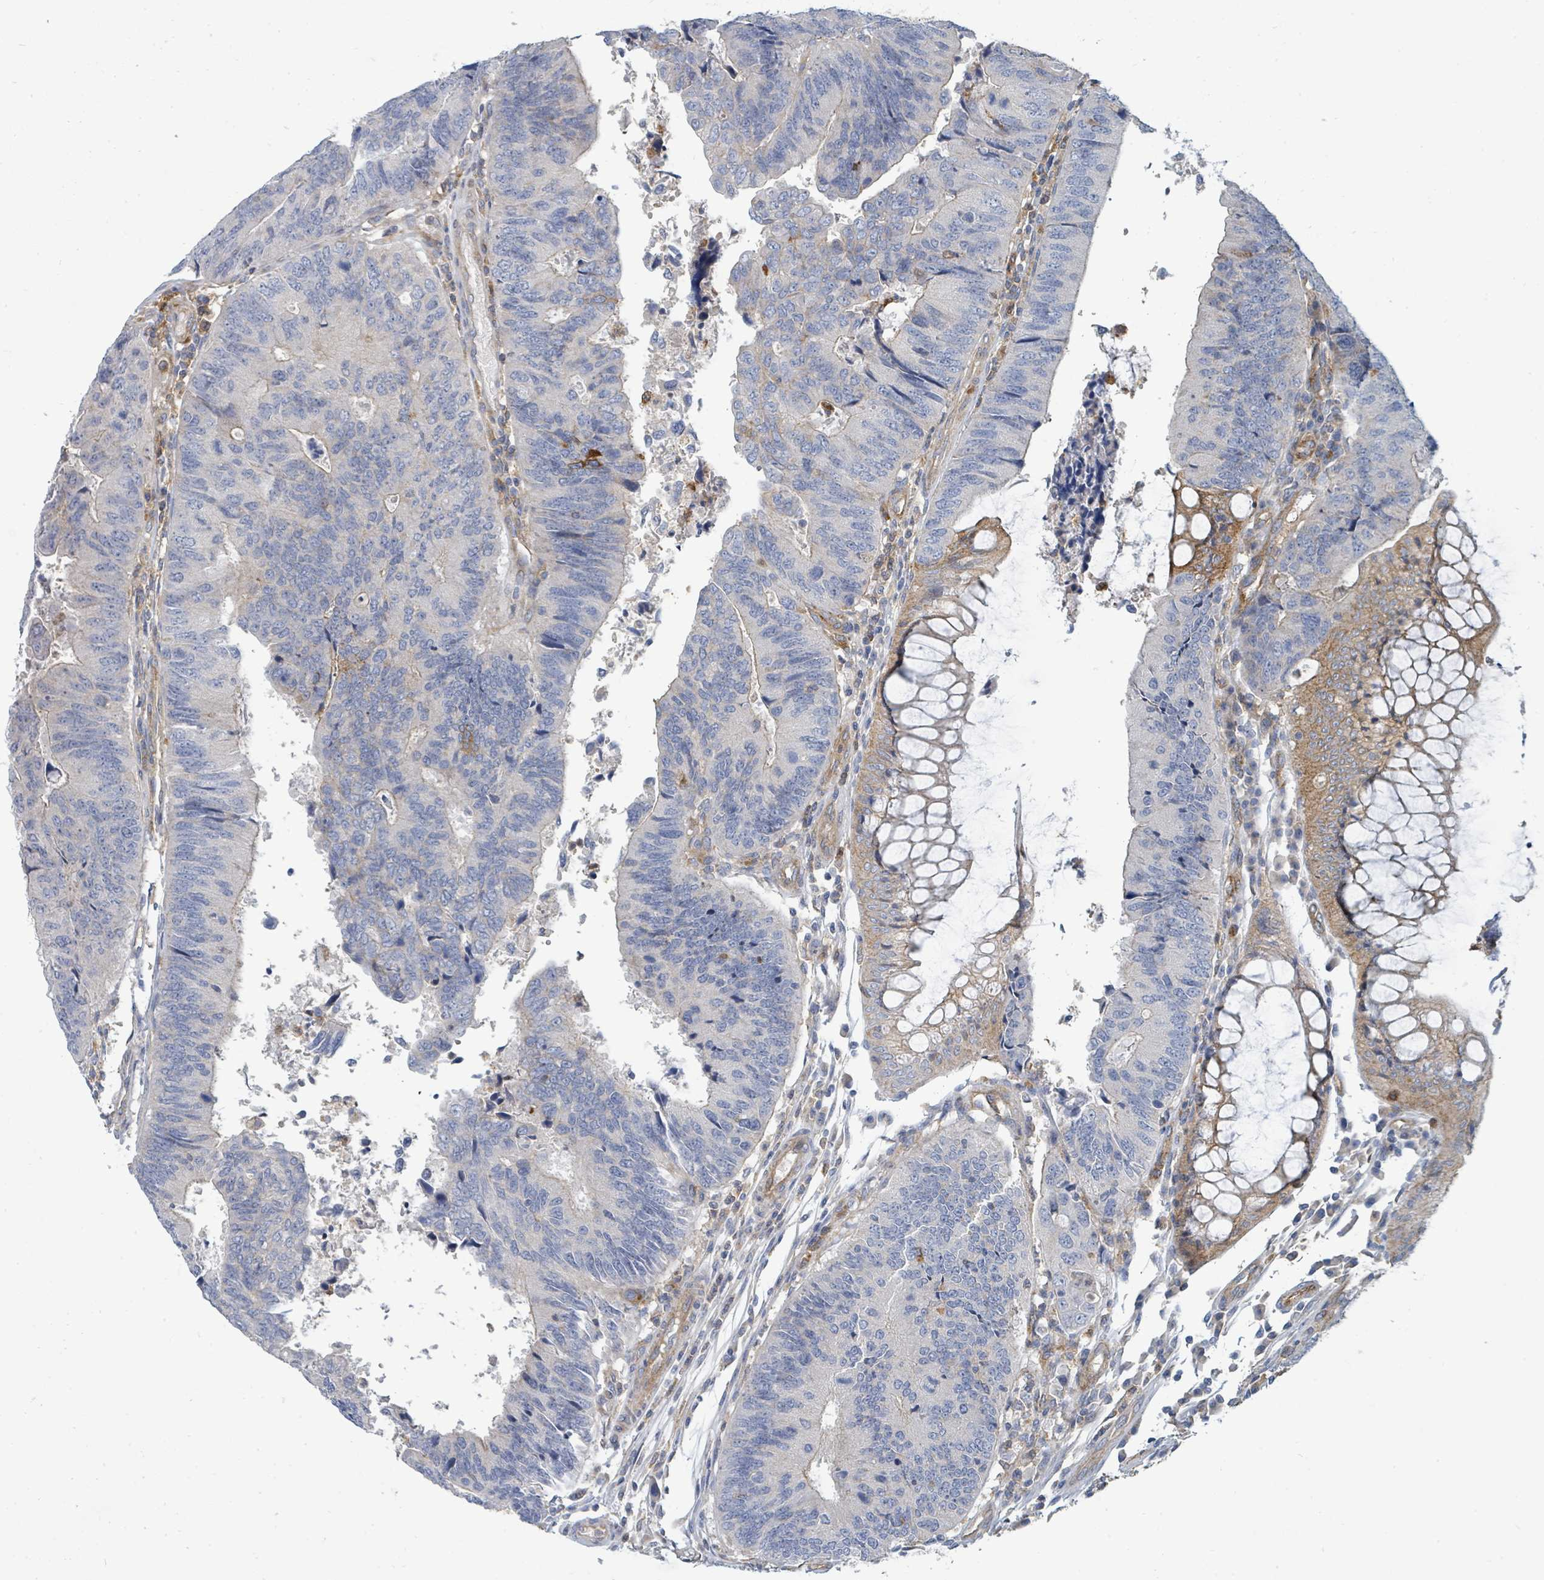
{"staining": {"intensity": "negative", "quantity": "none", "location": "none"}, "tissue": "colorectal cancer", "cell_type": "Tumor cells", "image_type": "cancer", "snomed": [{"axis": "morphology", "description": "Adenocarcinoma, NOS"}, {"axis": "topography", "description": "Colon"}], "caption": "An IHC micrograph of colorectal cancer is shown. There is no staining in tumor cells of colorectal cancer. (DAB immunohistochemistry (IHC) with hematoxylin counter stain).", "gene": "IFIT1", "patient": {"sex": "female", "age": 67}}